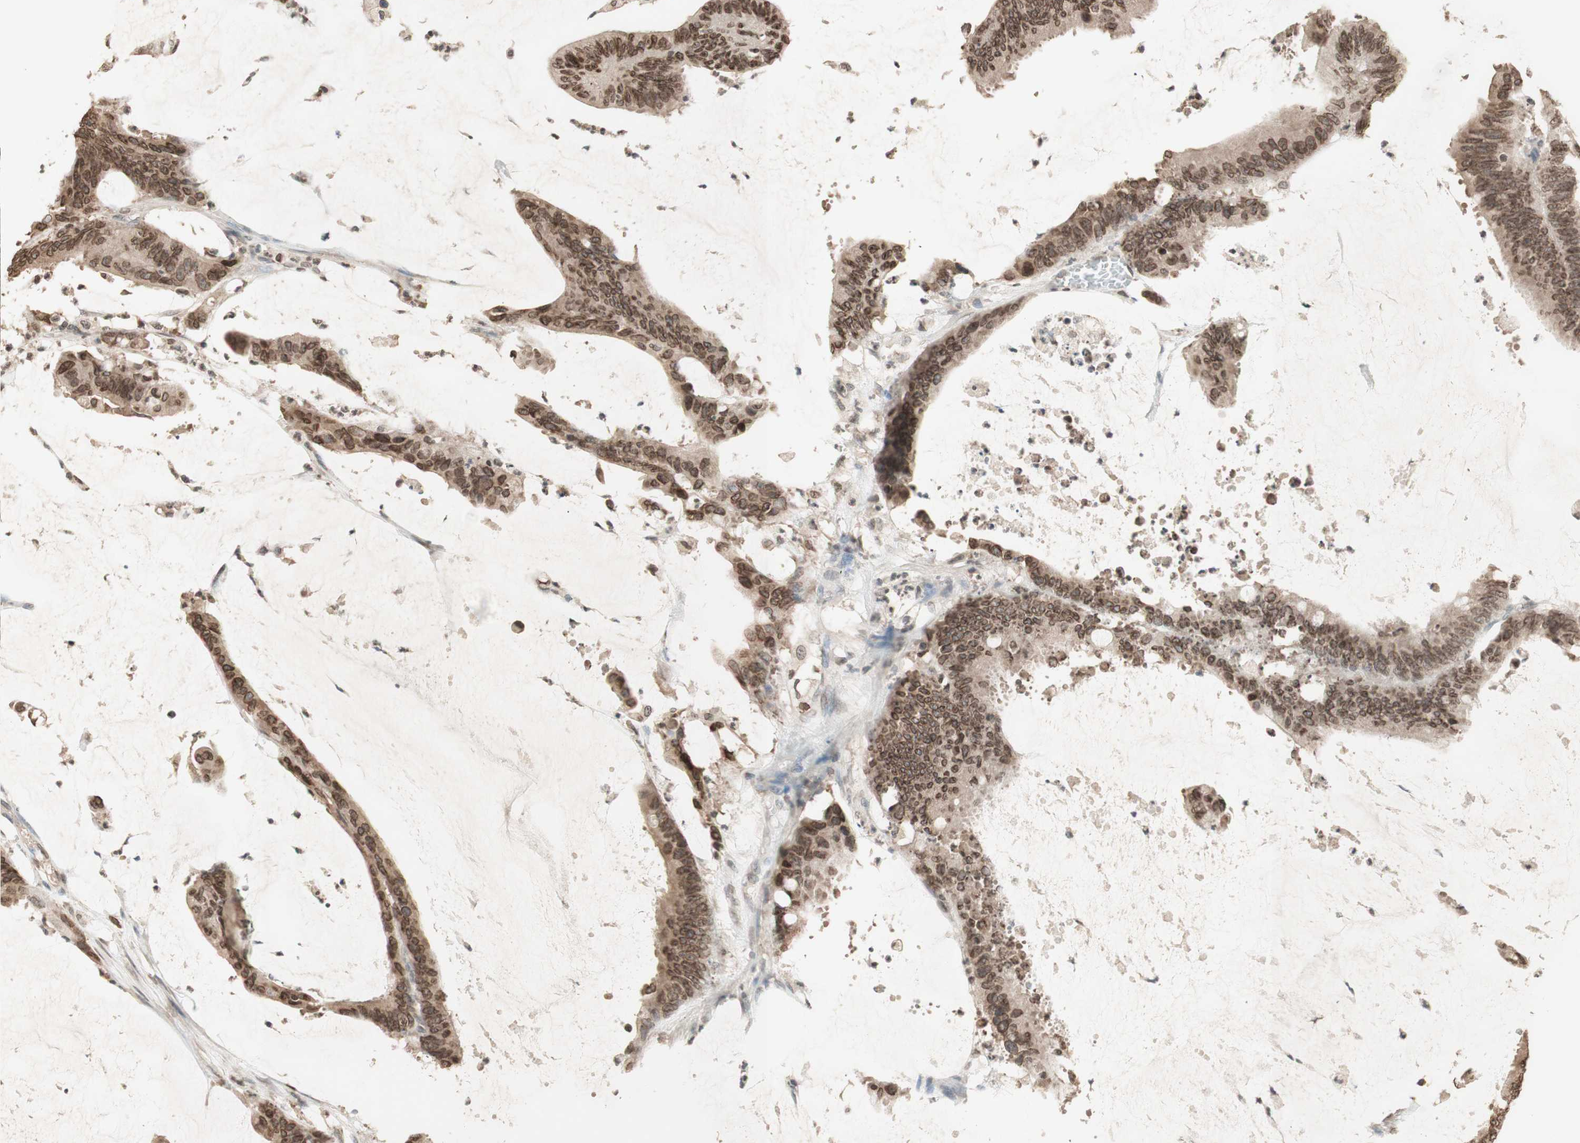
{"staining": {"intensity": "moderate", "quantity": ">75%", "location": "cytoplasmic/membranous,nuclear"}, "tissue": "colorectal cancer", "cell_type": "Tumor cells", "image_type": "cancer", "snomed": [{"axis": "morphology", "description": "Adenocarcinoma, NOS"}, {"axis": "topography", "description": "Rectum"}], "caption": "DAB (3,3'-diaminobenzidine) immunohistochemical staining of human colorectal cancer (adenocarcinoma) reveals moderate cytoplasmic/membranous and nuclear protein expression in about >75% of tumor cells.", "gene": "TMPO", "patient": {"sex": "female", "age": 66}}